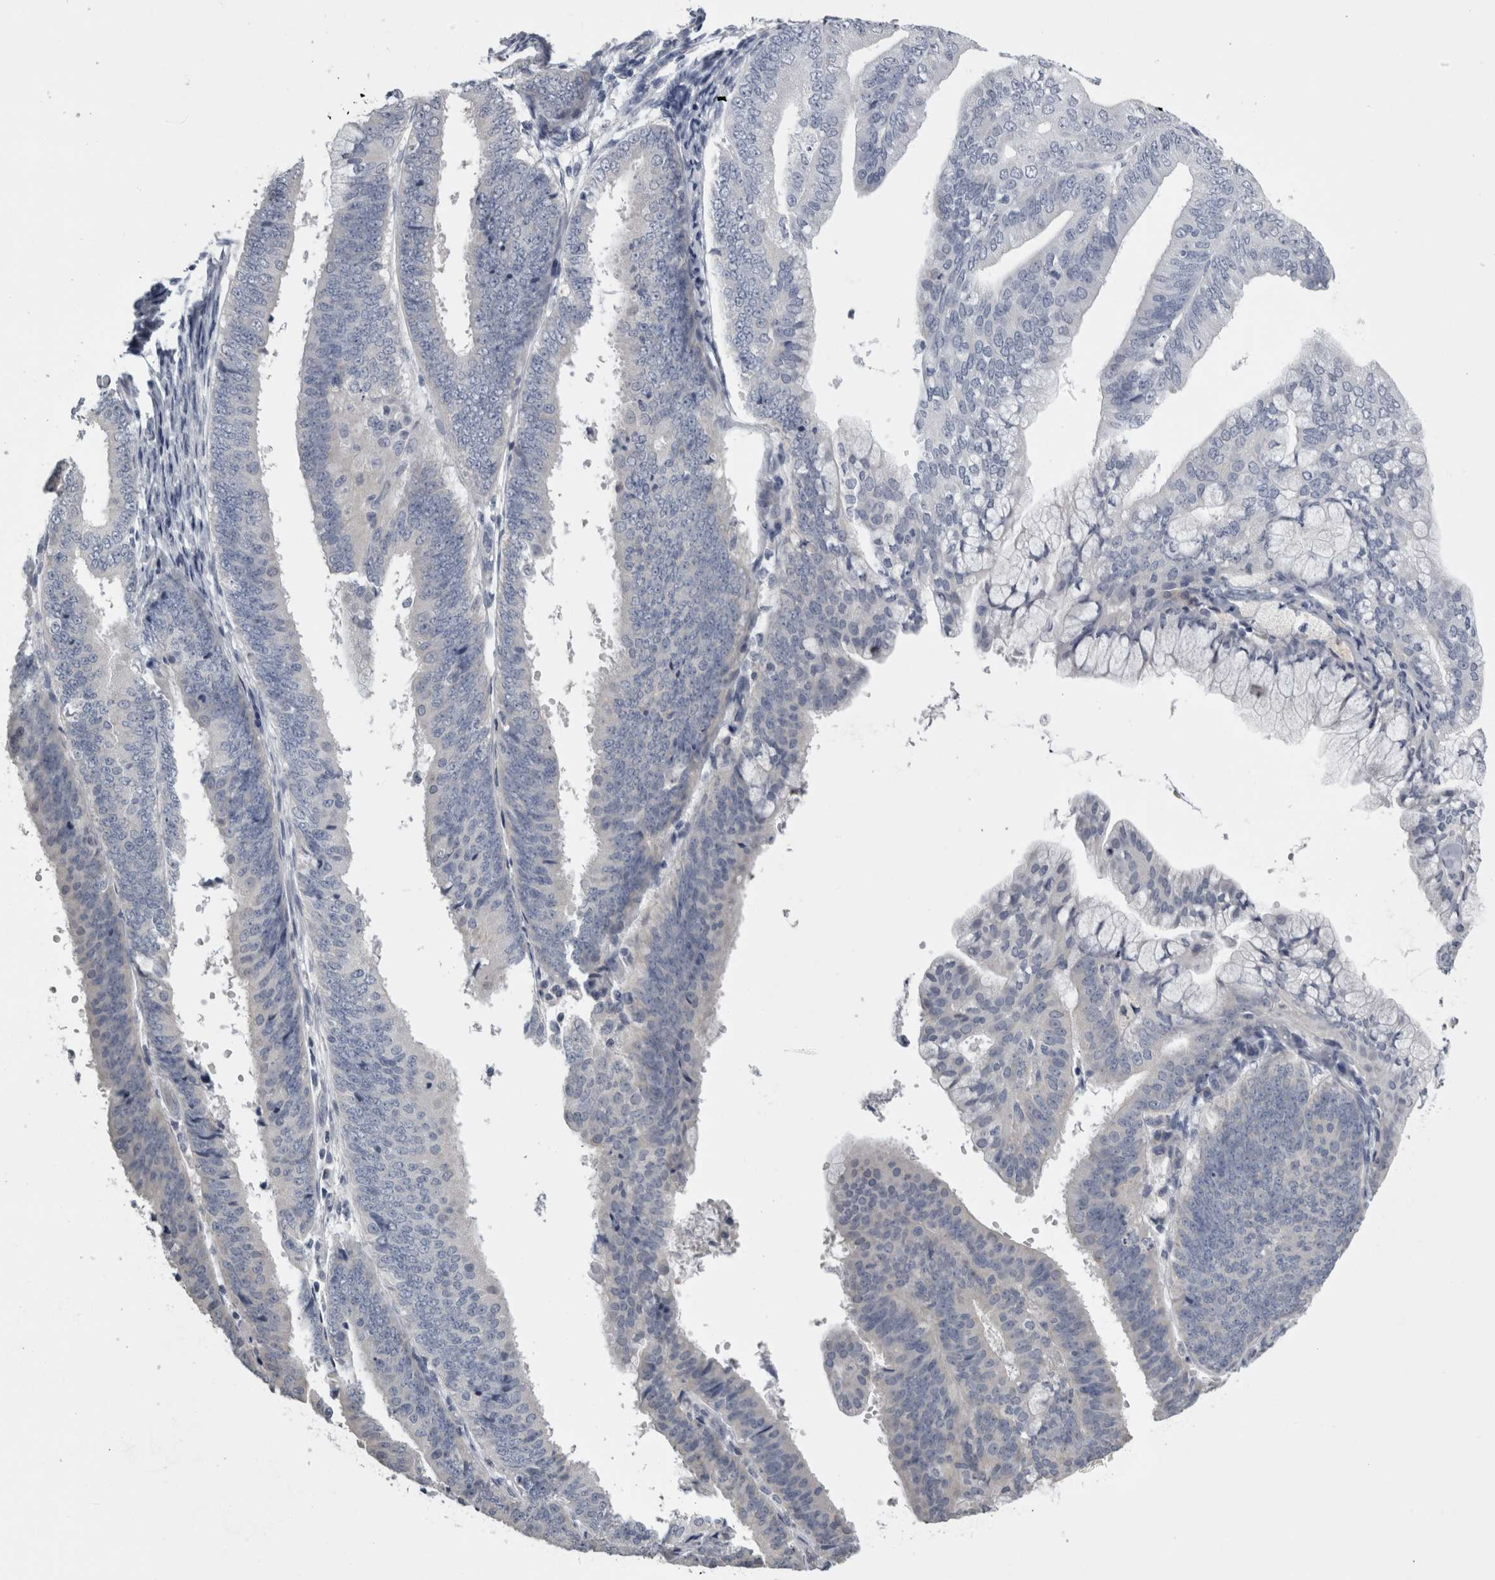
{"staining": {"intensity": "negative", "quantity": "none", "location": "none"}, "tissue": "endometrial cancer", "cell_type": "Tumor cells", "image_type": "cancer", "snomed": [{"axis": "morphology", "description": "Adenocarcinoma, NOS"}, {"axis": "topography", "description": "Endometrium"}], "caption": "There is no significant staining in tumor cells of endometrial cancer (adenocarcinoma).", "gene": "TCAP", "patient": {"sex": "female", "age": 63}}